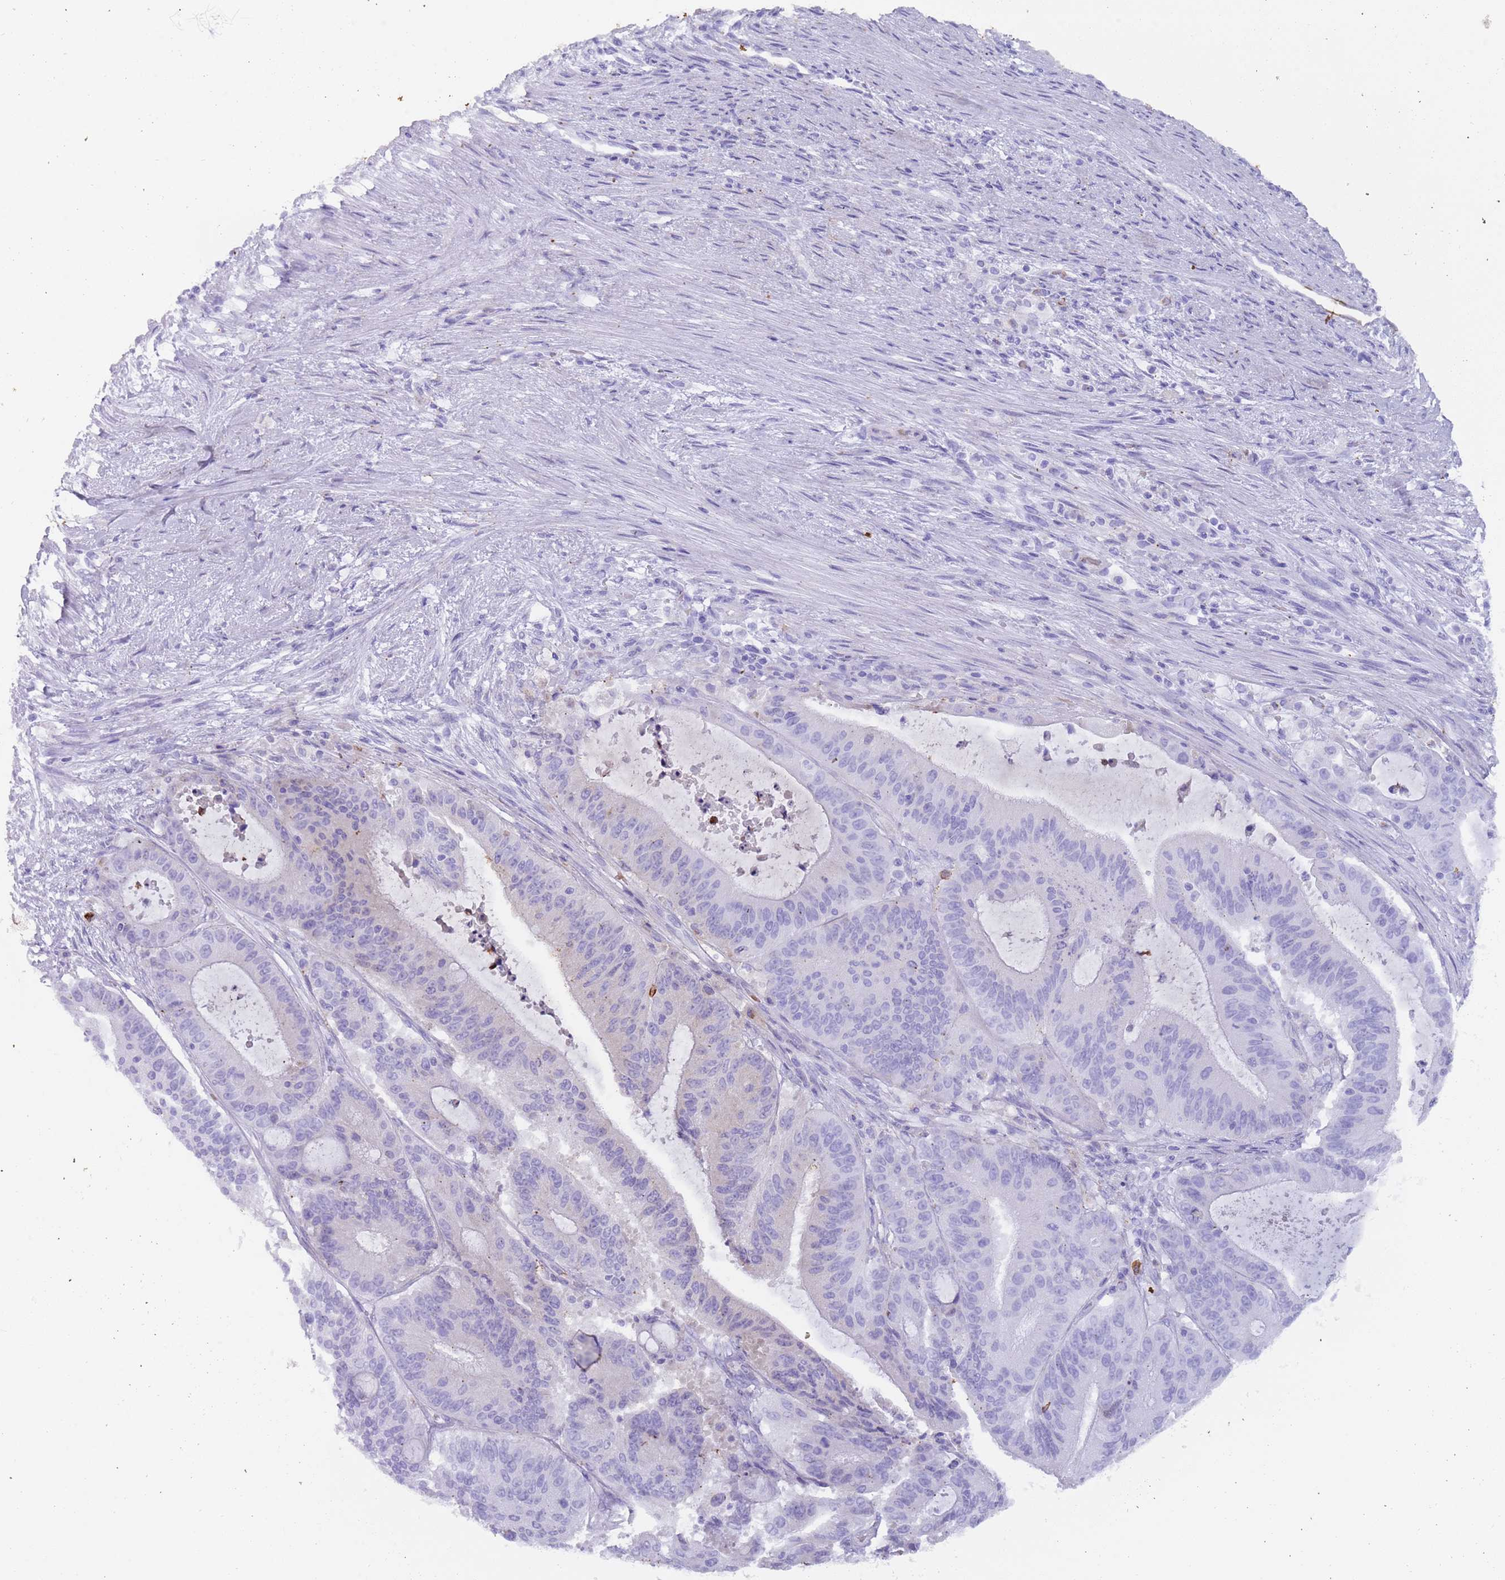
{"staining": {"intensity": "negative", "quantity": "none", "location": "none"}, "tissue": "liver cancer", "cell_type": "Tumor cells", "image_type": "cancer", "snomed": [{"axis": "morphology", "description": "Normal tissue, NOS"}, {"axis": "morphology", "description": "Cholangiocarcinoma"}, {"axis": "topography", "description": "Liver"}, {"axis": "topography", "description": "Peripheral nerve tissue"}], "caption": "Immunohistochemistry image of neoplastic tissue: human liver cancer stained with DAB (3,3'-diaminobenzidine) displays no significant protein expression in tumor cells. (Stains: DAB immunohistochemistry (IHC) with hematoxylin counter stain, Microscopy: brightfield microscopy at high magnification).", "gene": "TMEM251", "patient": {"sex": "female", "age": 73}}